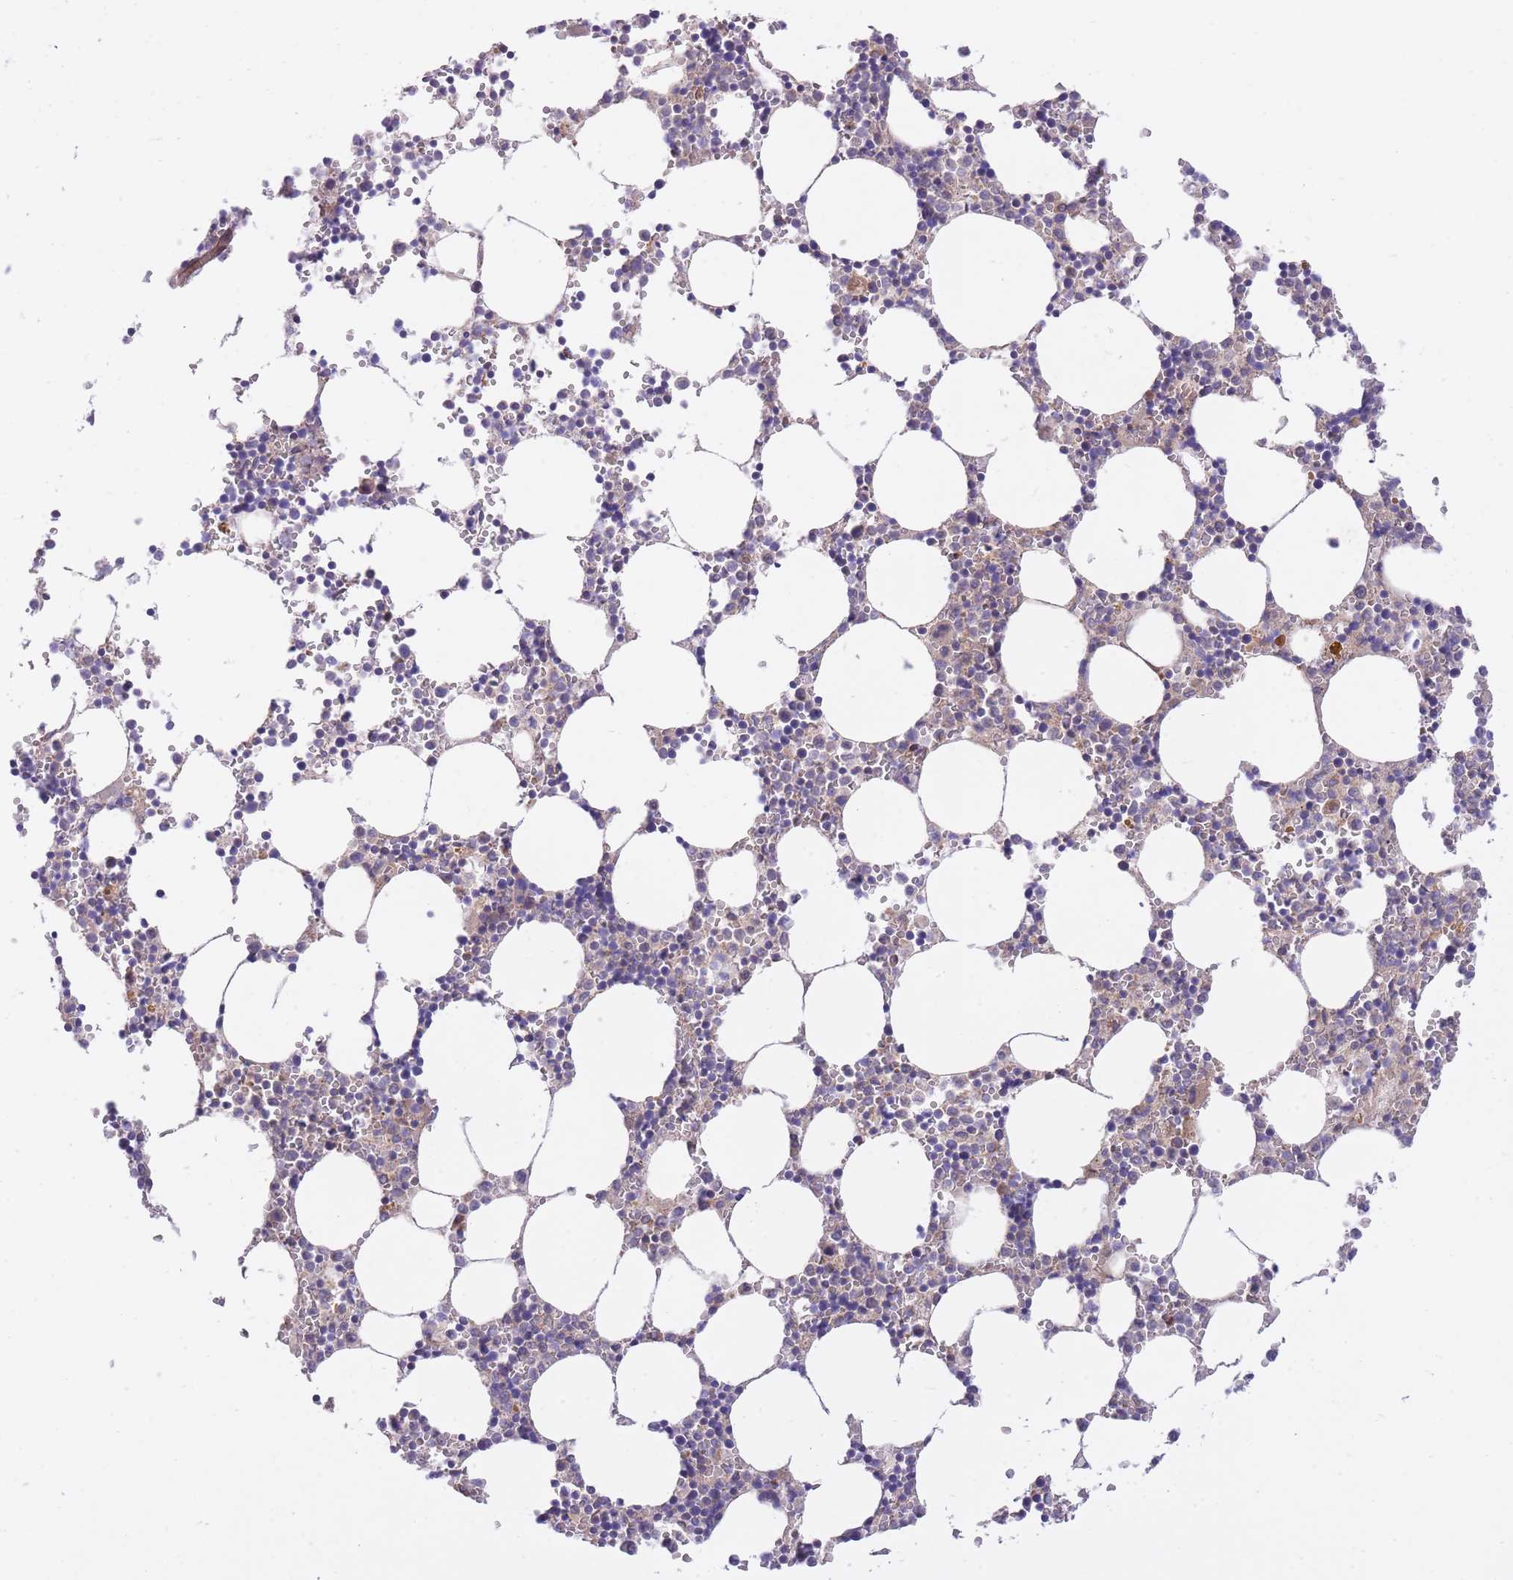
{"staining": {"intensity": "negative", "quantity": "none", "location": "none"}, "tissue": "bone marrow", "cell_type": "Hematopoietic cells", "image_type": "normal", "snomed": [{"axis": "morphology", "description": "Normal tissue, NOS"}, {"axis": "topography", "description": "Bone marrow"}], "caption": "The image shows no significant staining in hematopoietic cells of bone marrow. (Immunohistochemistry, brightfield microscopy, high magnification).", "gene": "CHAC1", "patient": {"sex": "female", "age": 64}}